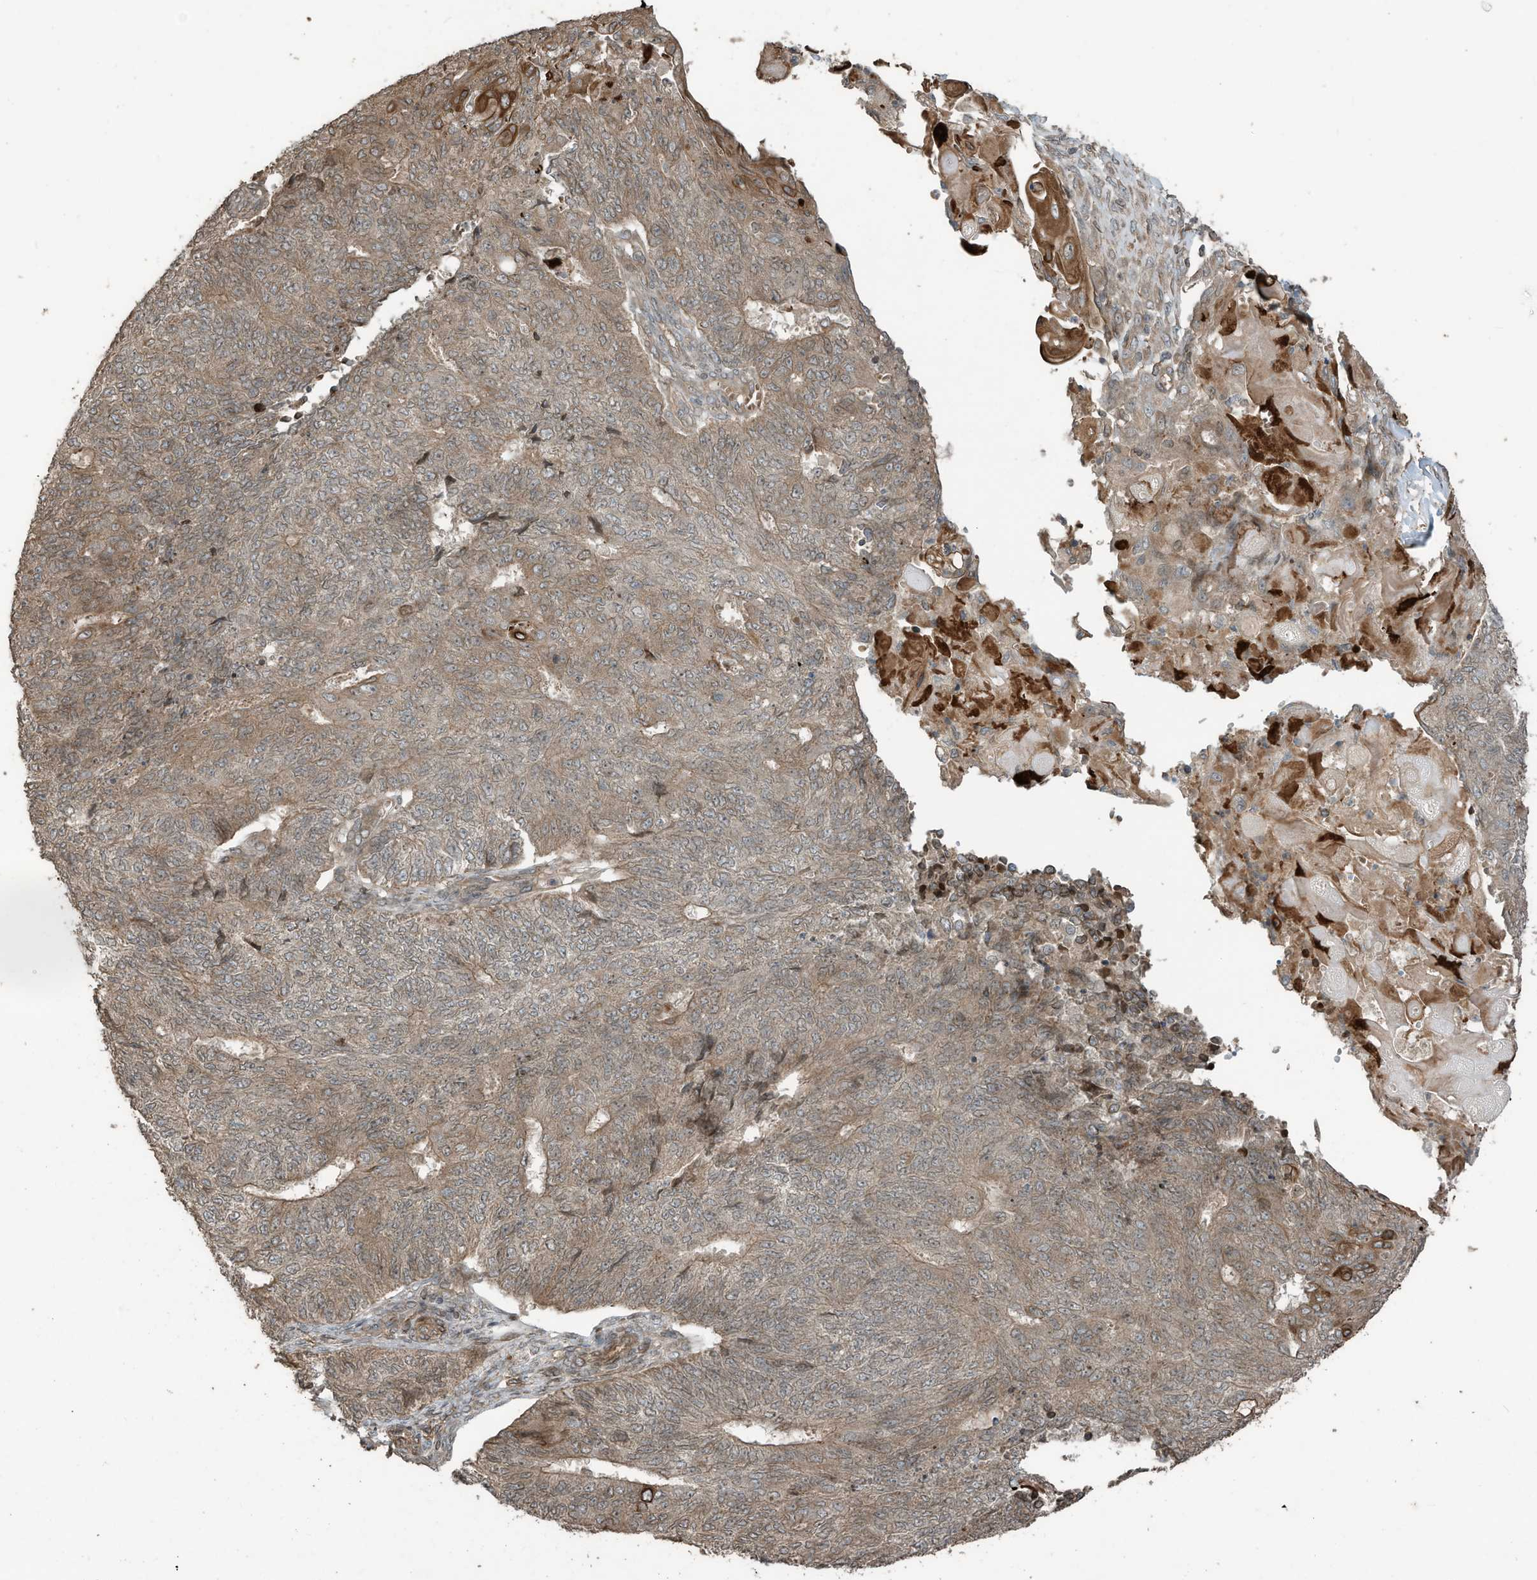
{"staining": {"intensity": "moderate", "quantity": ">75%", "location": "cytoplasmic/membranous"}, "tissue": "endometrial cancer", "cell_type": "Tumor cells", "image_type": "cancer", "snomed": [{"axis": "morphology", "description": "Adenocarcinoma, NOS"}, {"axis": "topography", "description": "Endometrium"}], "caption": "Immunohistochemistry (IHC) of human endometrial cancer (adenocarcinoma) exhibits medium levels of moderate cytoplasmic/membranous staining in approximately >75% of tumor cells.", "gene": "ZNF653", "patient": {"sex": "female", "age": 32}}